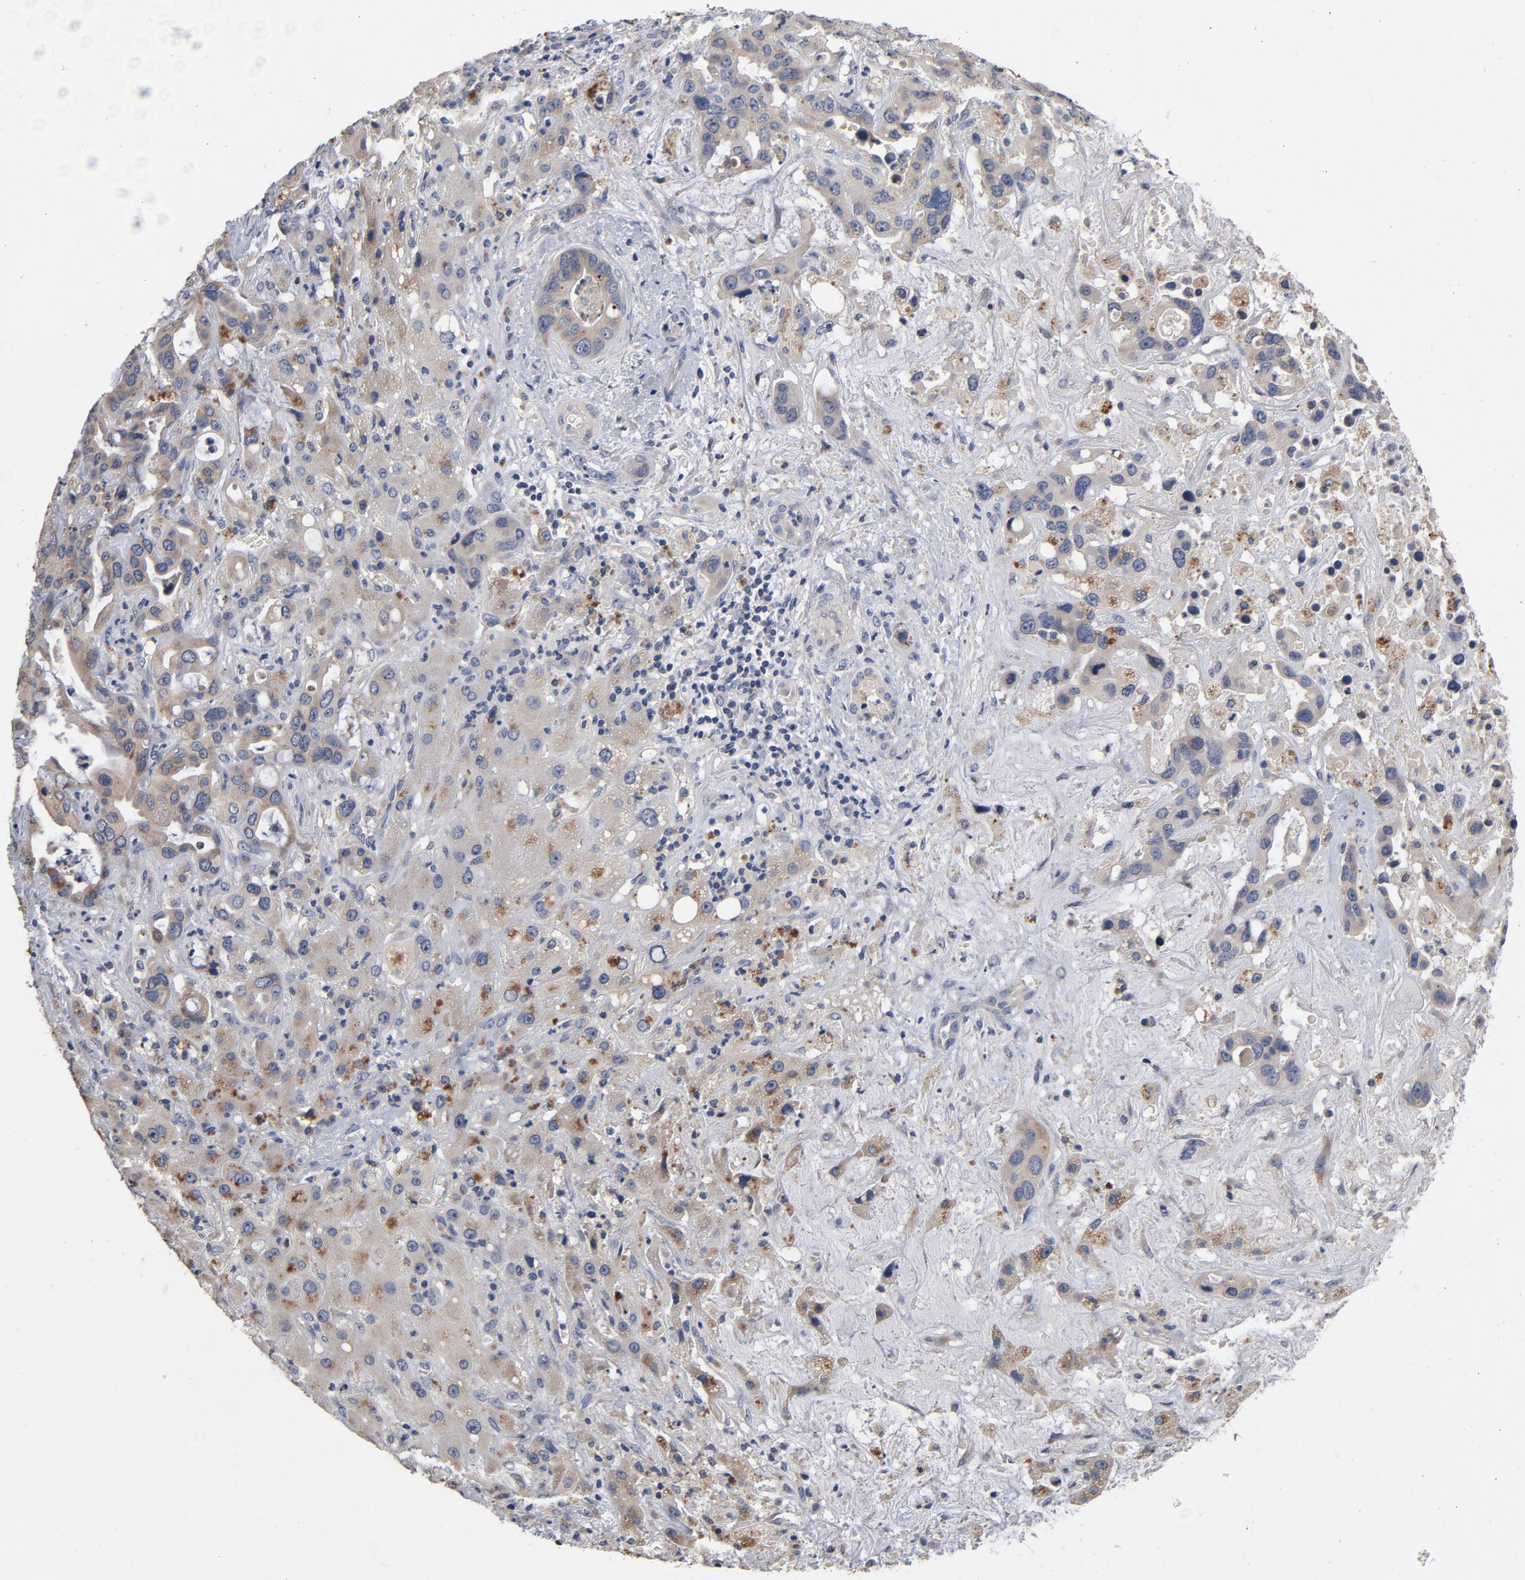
{"staining": {"intensity": "moderate", "quantity": ">75%", "location": "cytoplasmic/membranous"}, "tissue": "liver cancer", "cell_type": "Tumor cells", "image_type": "cancer", "snomed": [{"axis": "morphology", "description": "Cholangiocarcinoma"}, {"axis": "topography", "description": "Liver"}], "caption": "Liver cholangiocarcinoma was stained to show a protein in brown. There is medium levels of moderate cytoplasmic/membranous staining in approximately >75% of tumor cells. (DAB (3,3'-diaminobenzidine) IHC, brown staining for protein, blue staining for nuclei).", "gene": "CCDC134", "patient": {"sex": "female", "age": 65}}